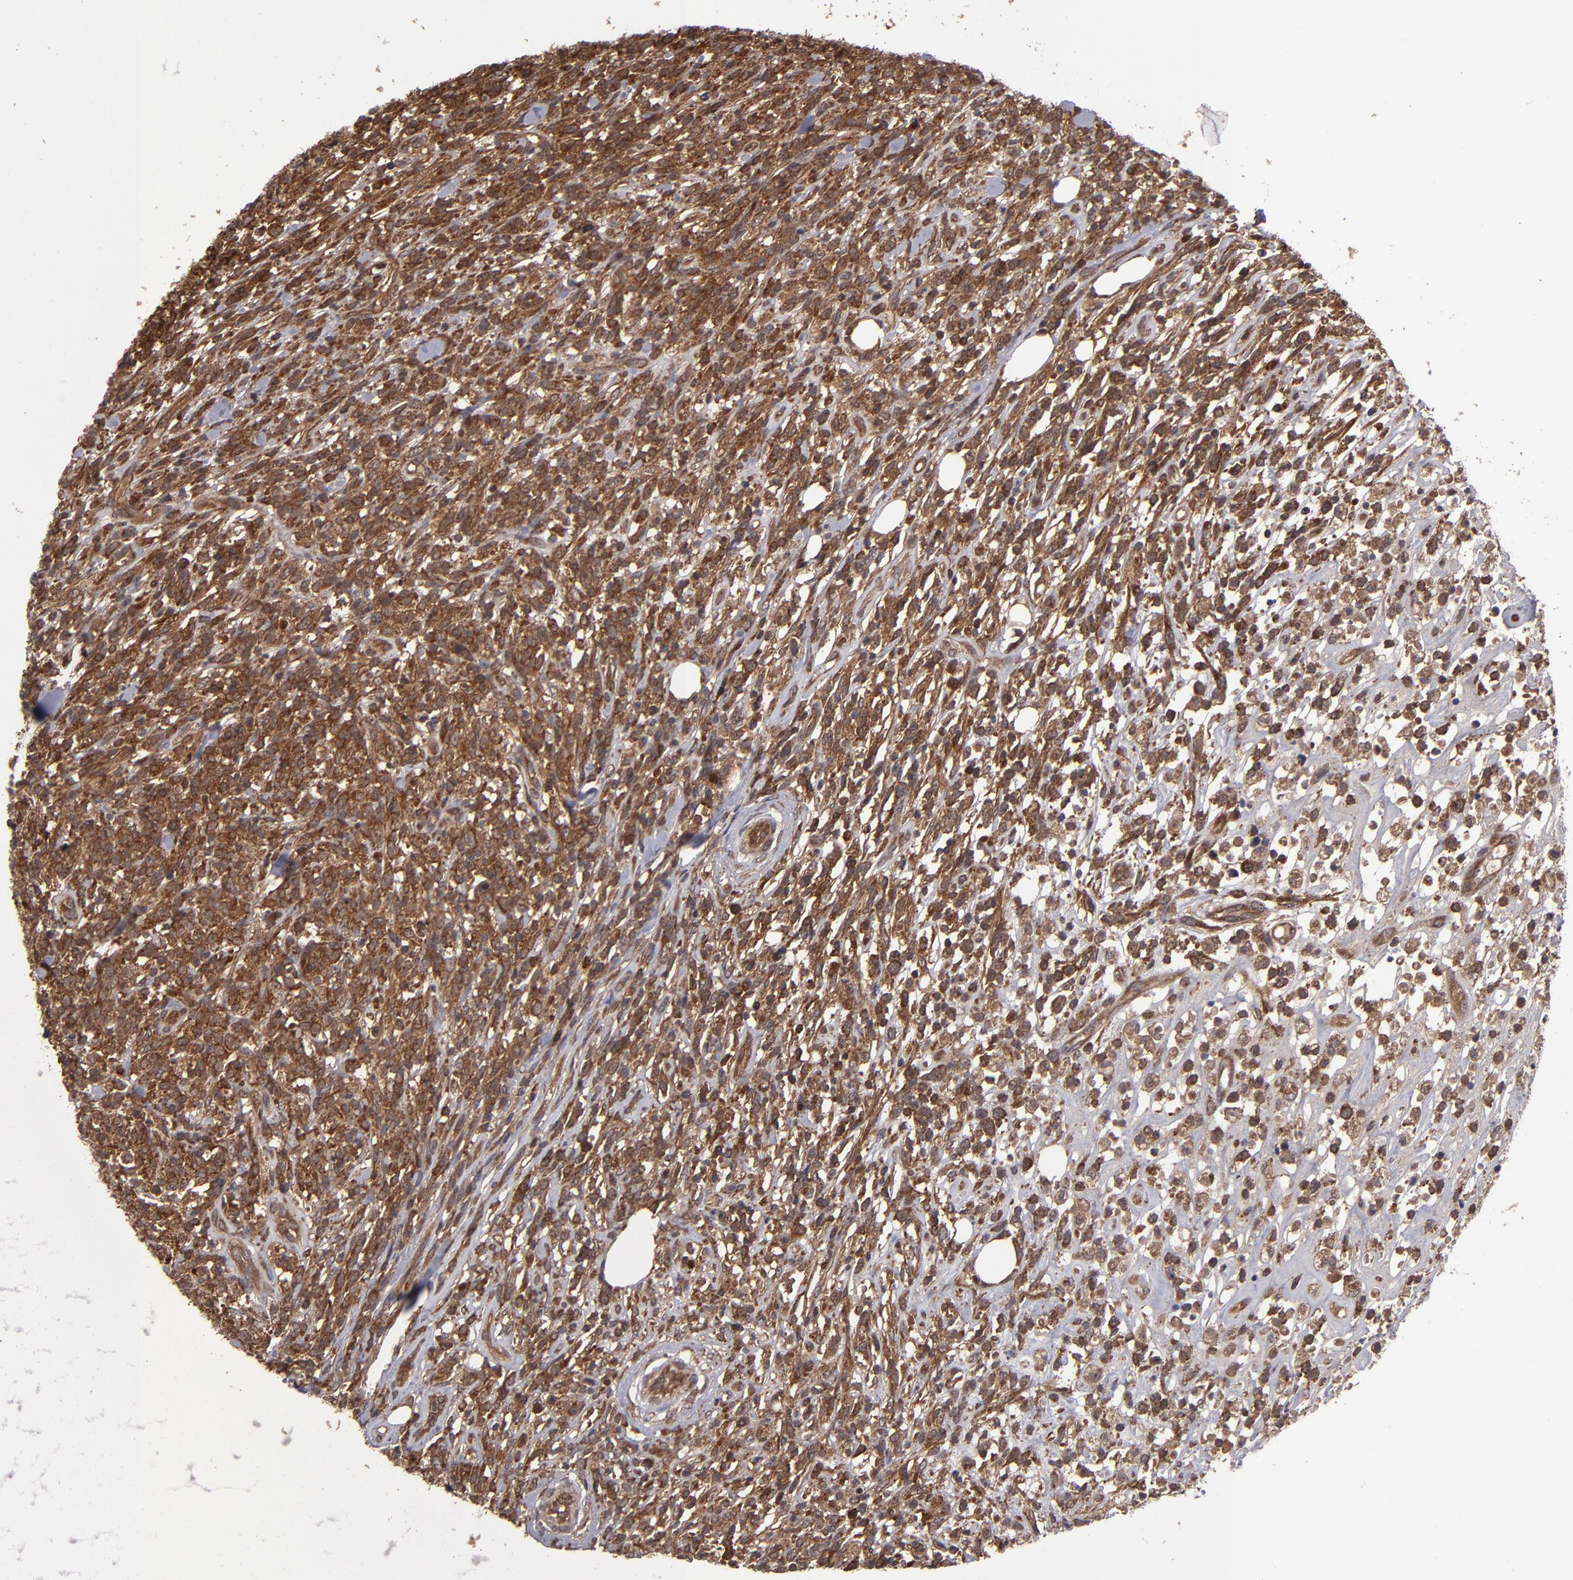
{"staining": {"intensity": "moderate", "quantity": ">75%", "location": "cytoplasmic/membranous"}, "tissue": "lymphoma", "cell_type": "Tumor cells", "image_type": "cancer", "snomed": [{"axis": "morphology", "description": "Malignant lymphoma, non-Hodgkin's type, High grade"}, {"axis": "topography", "description": "Lymph node"}], "caption": "Moderate cytoplasmic/membranous staining for a protein is appreciated in approximately >75% of tumor cells of high-grade malignant lymphoma, non-Hodgkin's type using immunohistochemistry.", "gene": "RPS6KA6", "patient": {"sex": "female", "age": 73}}